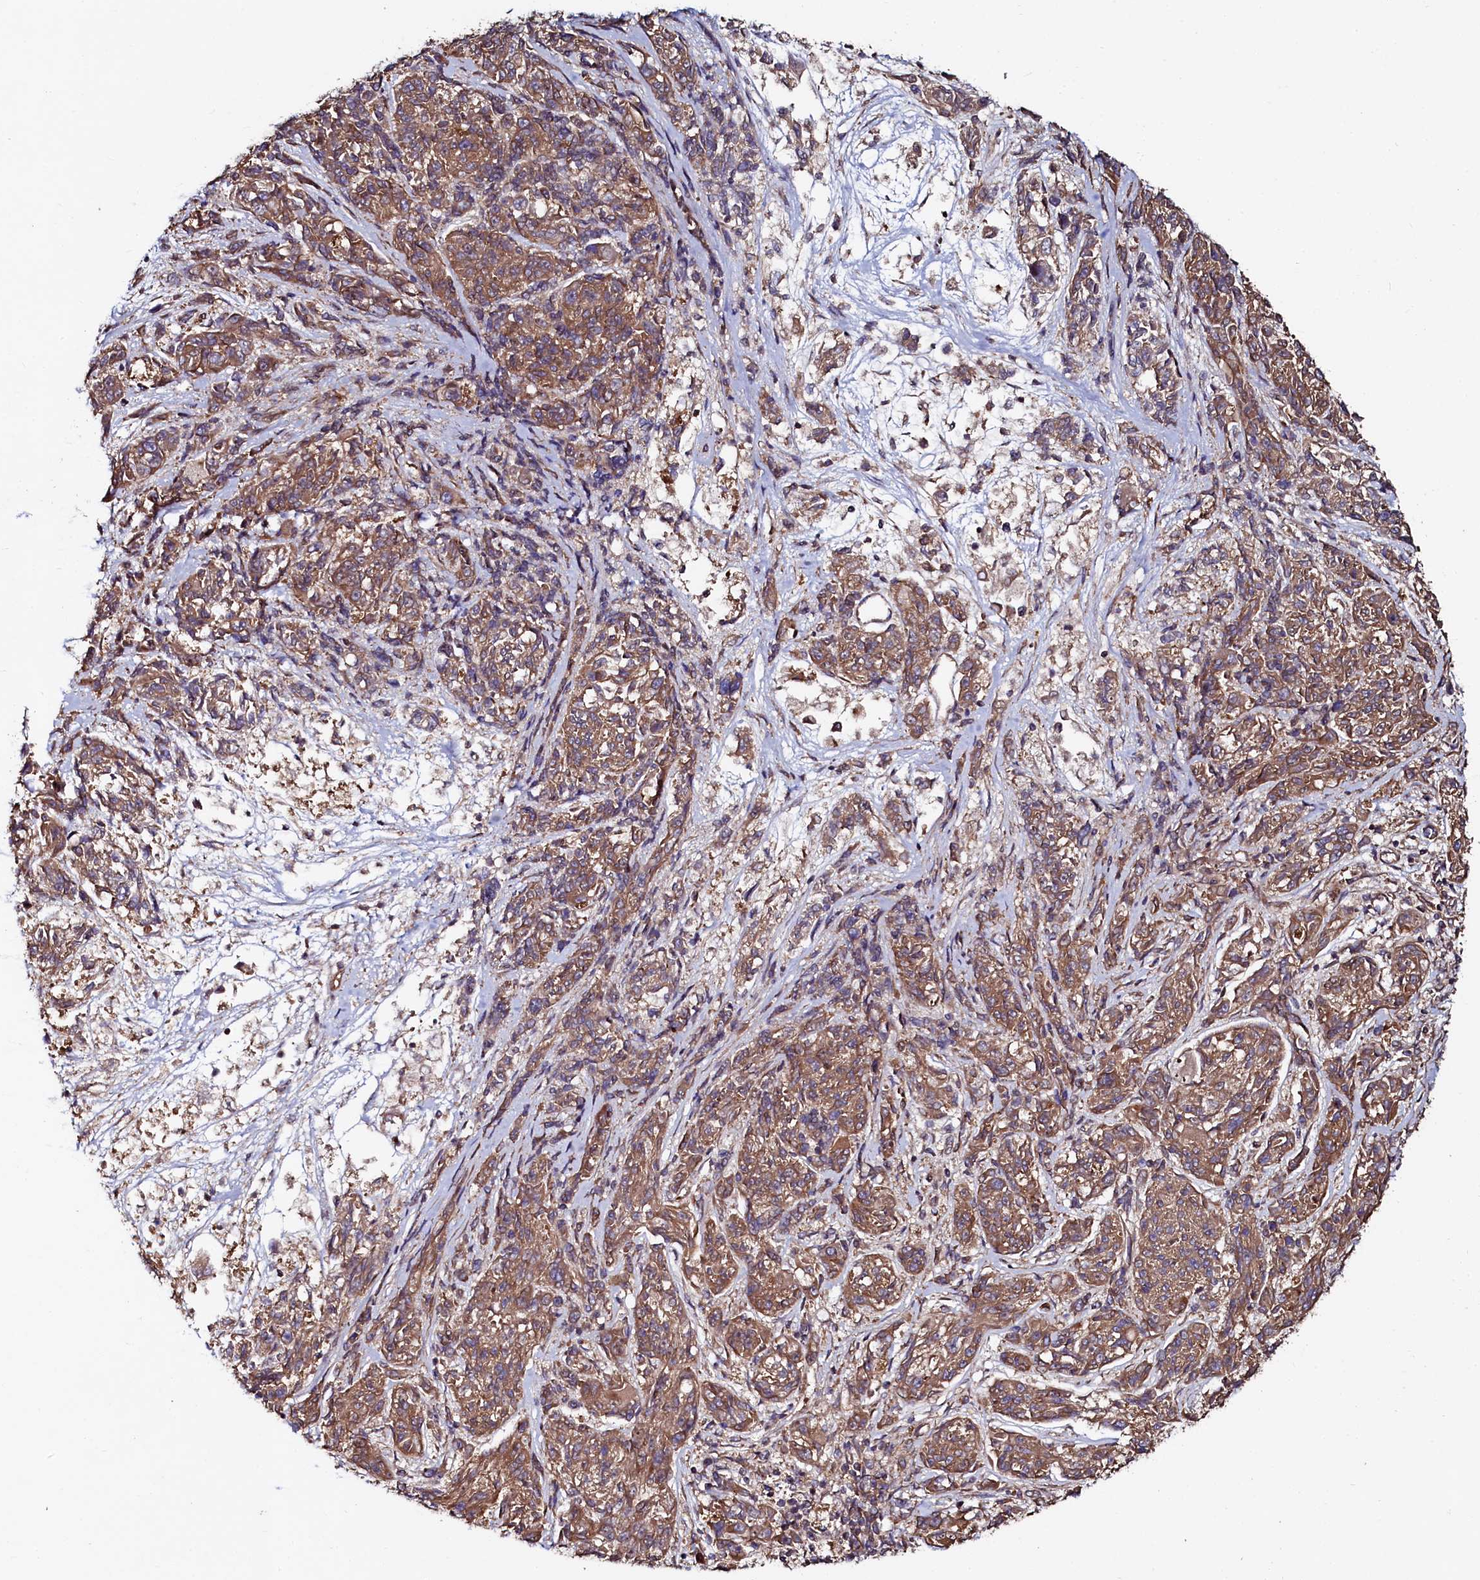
{"staining": {"intensity": "moderate", "quantity": ">75%", "location": "cytoplasmic/membranous"}, "tissue": "melanoma", "cell_type": "Tumor cells", "image_type": "cancer", "snomed": [{"axis": "morphology", "description": "Malignant melanoma, NOS"}, {"axis": "topography", "description": "Skin"}], "caption": "Immunohistochemical staining of malignant melanoma shows medium levels of moderate cytoplasmic/membranous protein expression in approximately >75% of tumor cells. (Stains: DAB (3,3'-diaminobenzidine) in brown, nuclei in blue, Microscopy: brightfield microscopy at high magnification).", "gene": "USPL1", "patient": {"sex": "male", "age": 53}}